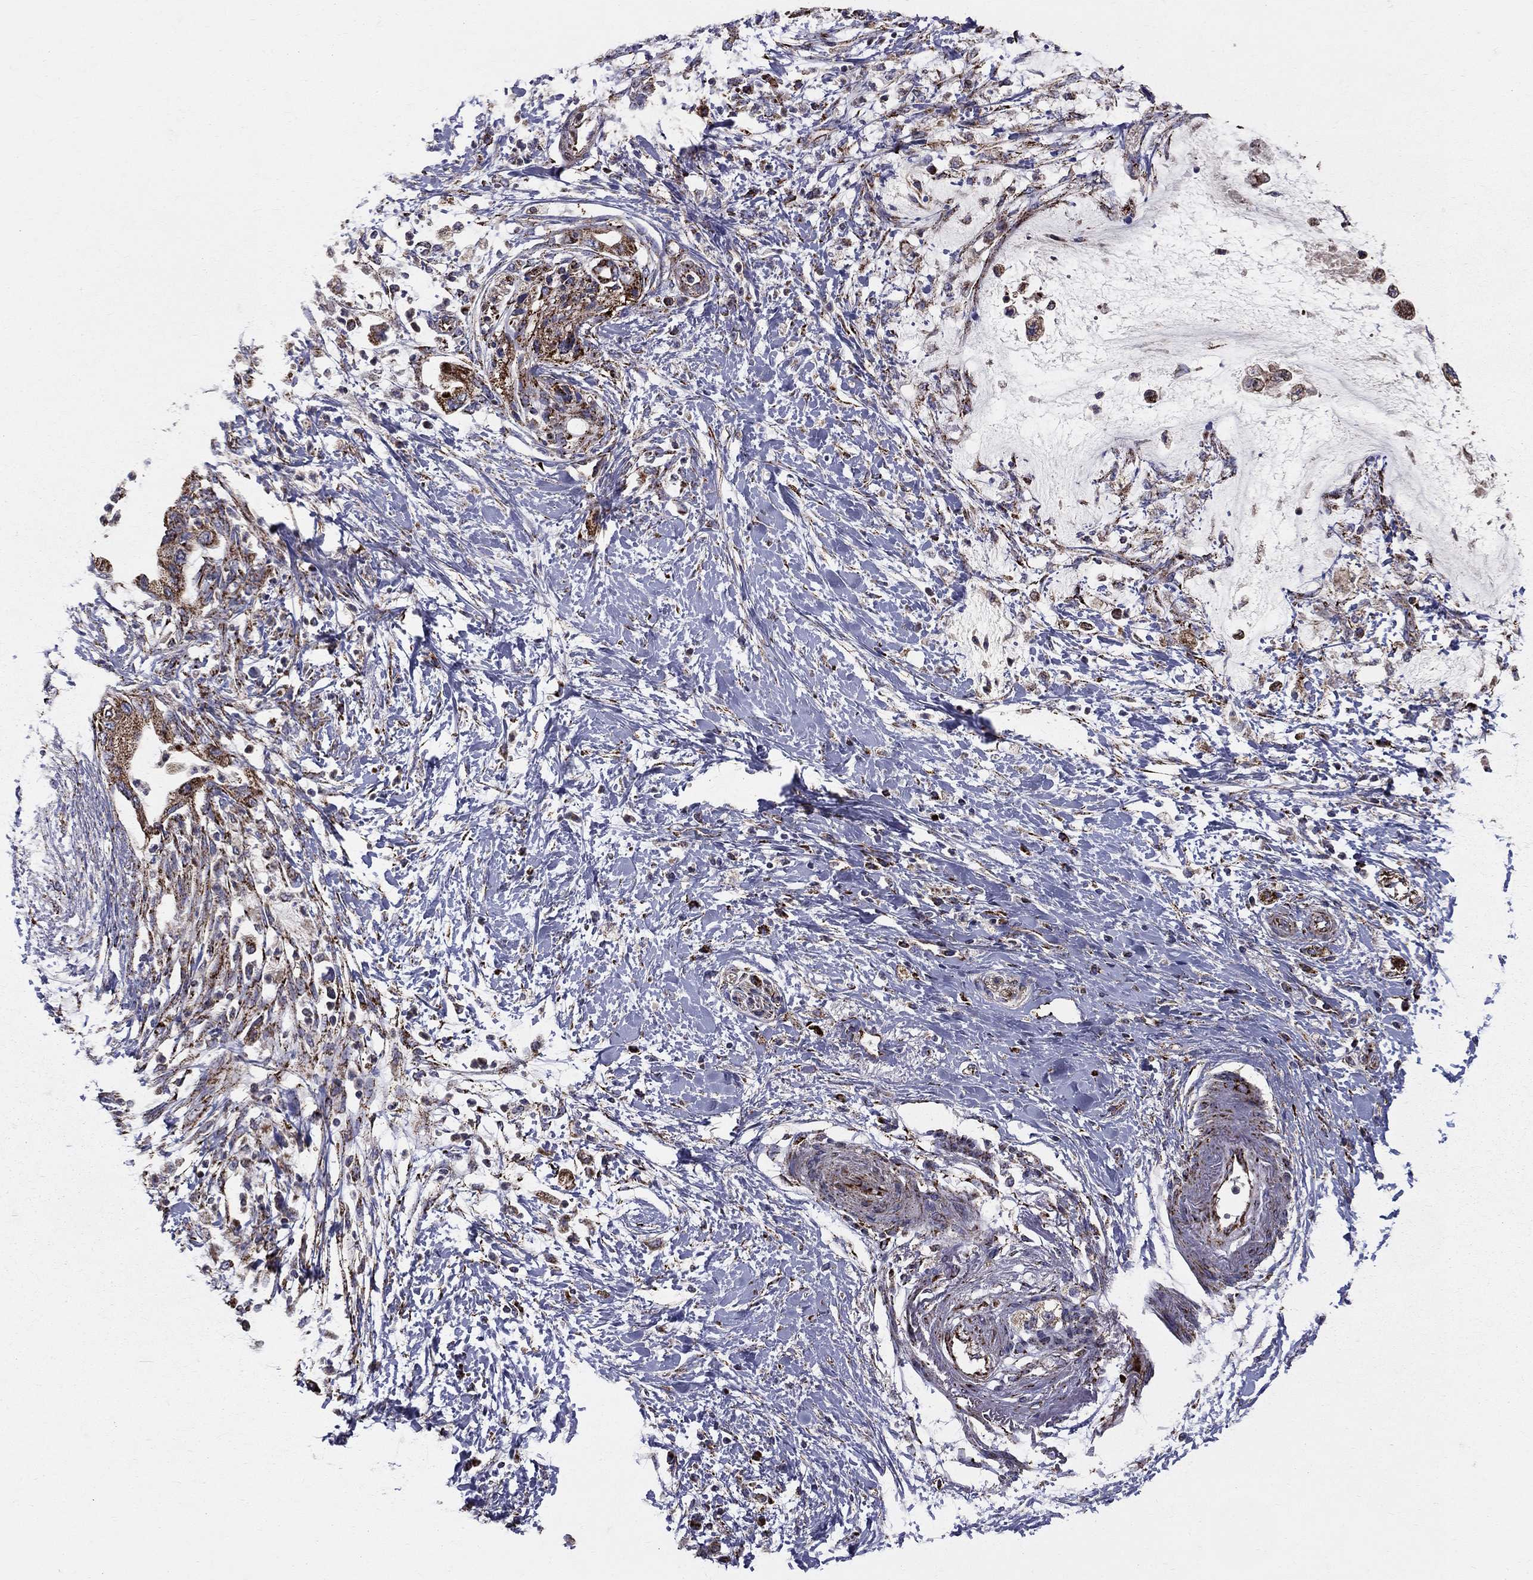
{"staining": {"intensity": "strong", "quantity": ">75%", "location": "cytoplasmic/membranous"}, "tissue": "pancreatic cancer", "cell_type": "Tumor cells", "image_type": "cancer", "snomed": [{"axis": "morphology", "description": "Normal tissue, NOS"}, {"axis": "morphology", "description": "Adenocarcinoma, NOS"}, {"axis": "topography", "description": "Pancreas"}, {"axis": "topography", "description": "Duodenum"}], "caption": "Immunohistochemical staining of pancreatic cancer reveals high levels of strong cytoplasmic/membranous positivity in about >75% of tumor cells. The protein is stained brown, and the nuclei are stained in blue (DAB (3,3'-diaminobenzidine) IHC with brightfield microscopy, high magnification).", "gene": "GCSH", "patient": {"sex": "female", "age": 60}}